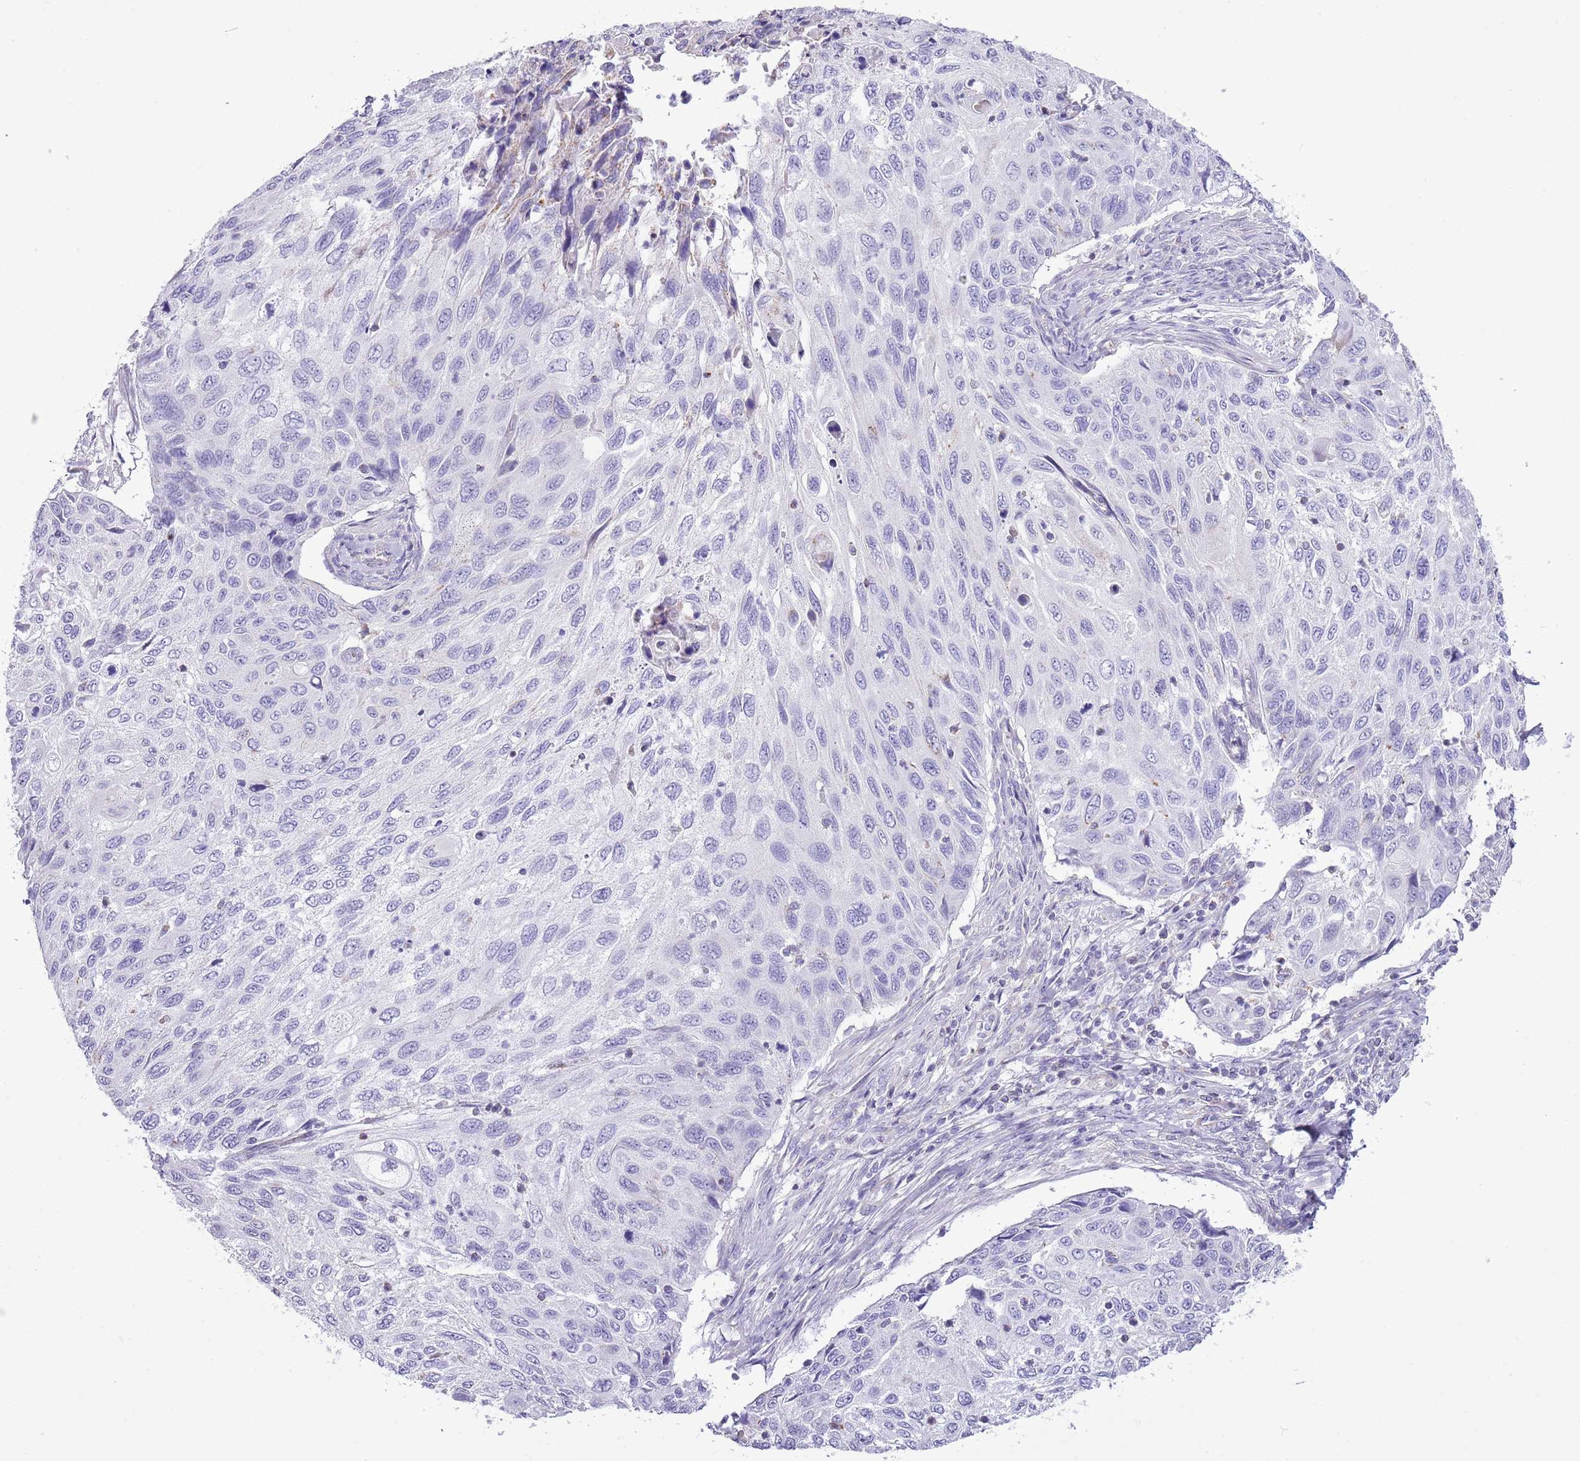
{"staining": {"intensity": "negative", "quantity": "none", "location": "none"}, "tissue": "cervical cancer", "cell_type": "Tumor cells", "image_type": "cancer", "snomed": [{"axis": "morphology", "description": "Squamous cell carcinoma, NOS"}, {"axis": "topography", "description": "Cervix"}], "caption": "This is an immunohistochemistry micrograph of human cervical cancer. There is no expression in tumor cells.", "gene": "SLC23A1", "patient": {"sex": "female", "age": 70}}